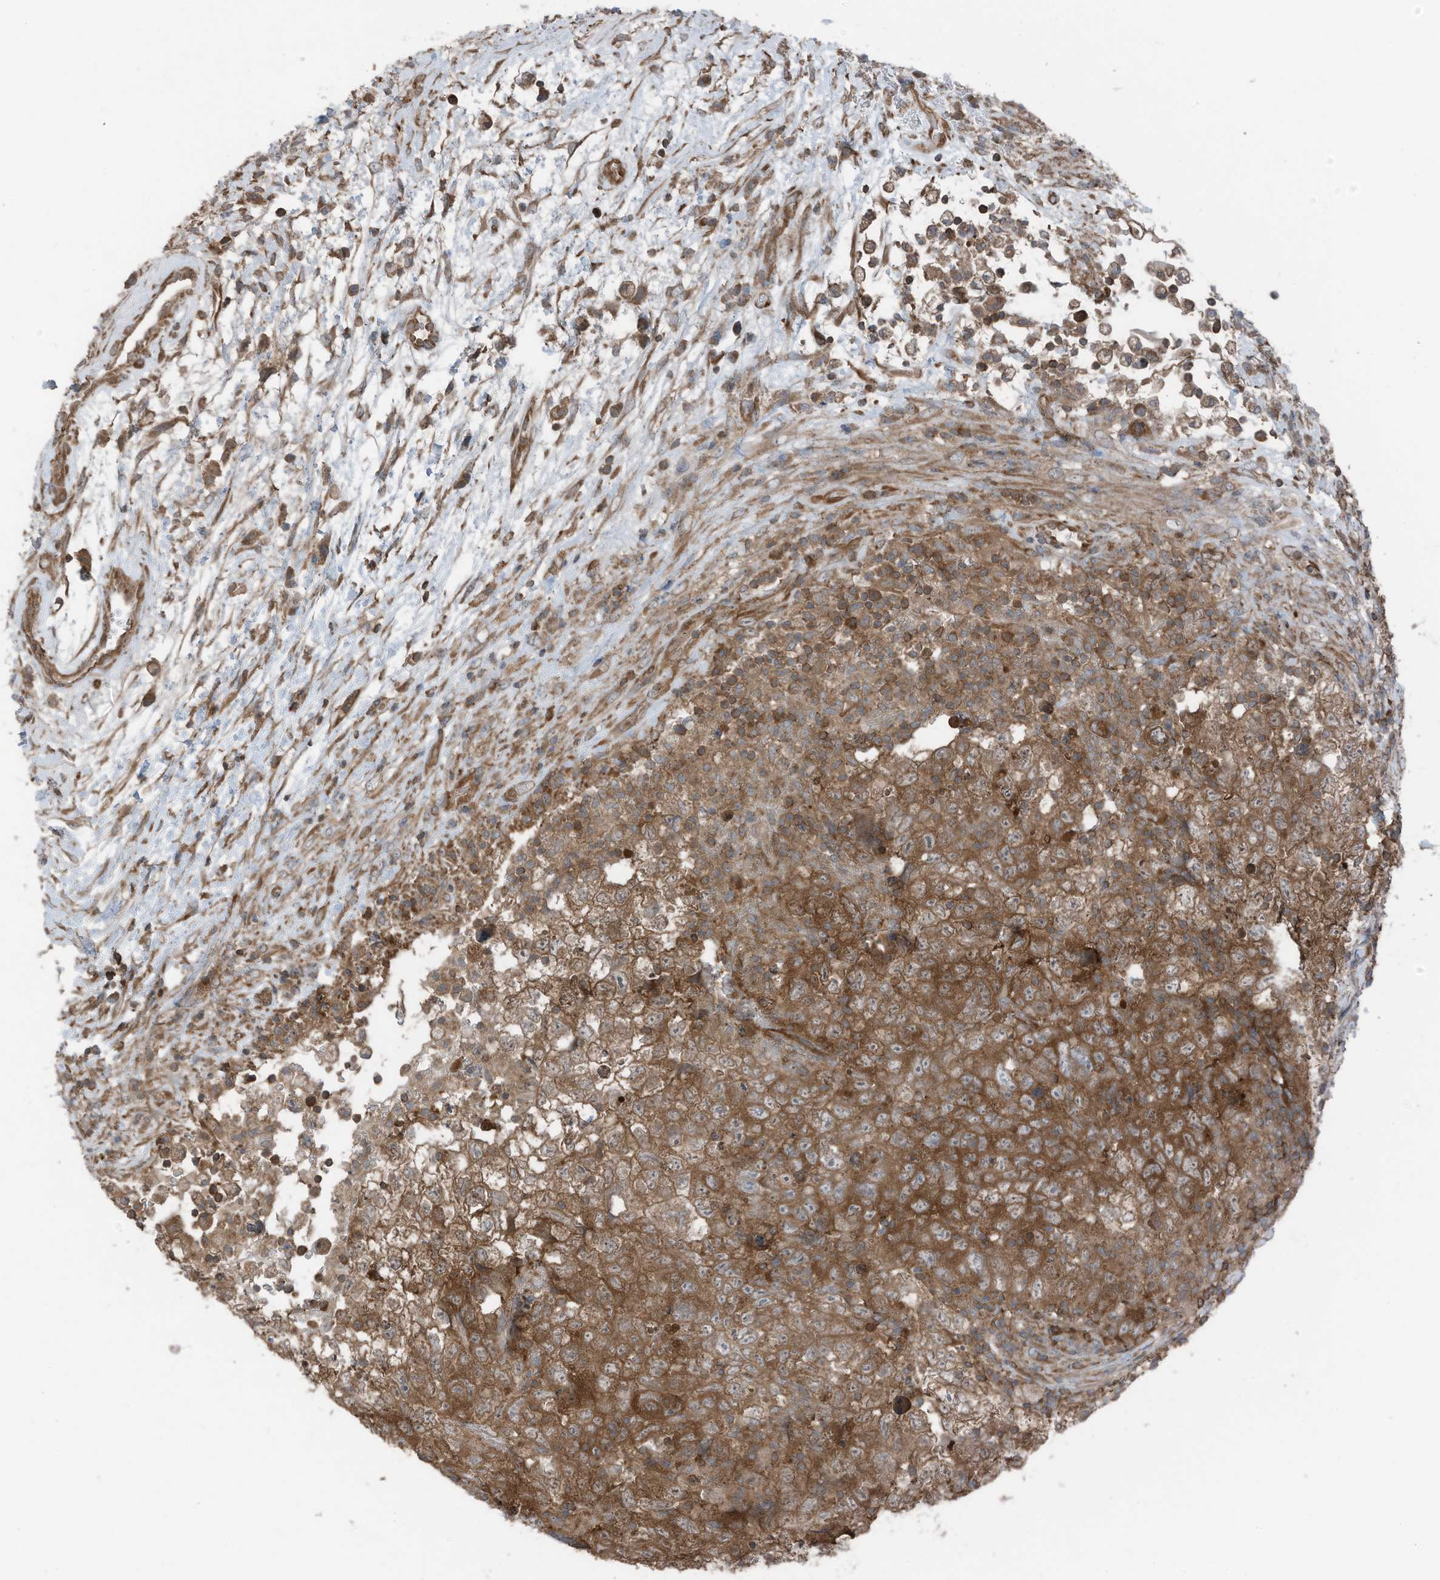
{"staining": {"intensity": "moderate", "quantity": ">75%", "location": "cytoplasmic/membranous"}, "tissue": "testis cancer", "cell_type": "Tumor cells", "image_type": "cancer", "snomed": [{"axis": "morphology", "description": "Carcinoma, Embryonal, NOS"}, {"axis": "topography", "description": "Testis"}], "caption": "An image of testis cancer (embryonal carcinoma) stained for a protein demonstrates moderate cytoplasmic/membranous brown staining in tumor cells. The protein of interest is stained brown, and the nuclei are stained in blue (DAB (3,3'-diaminobenzidine) IHC with brightfield microscopy, high magnification).", "gene": "TXNDC9", "patient": {"sex": "male", "age": 37}}